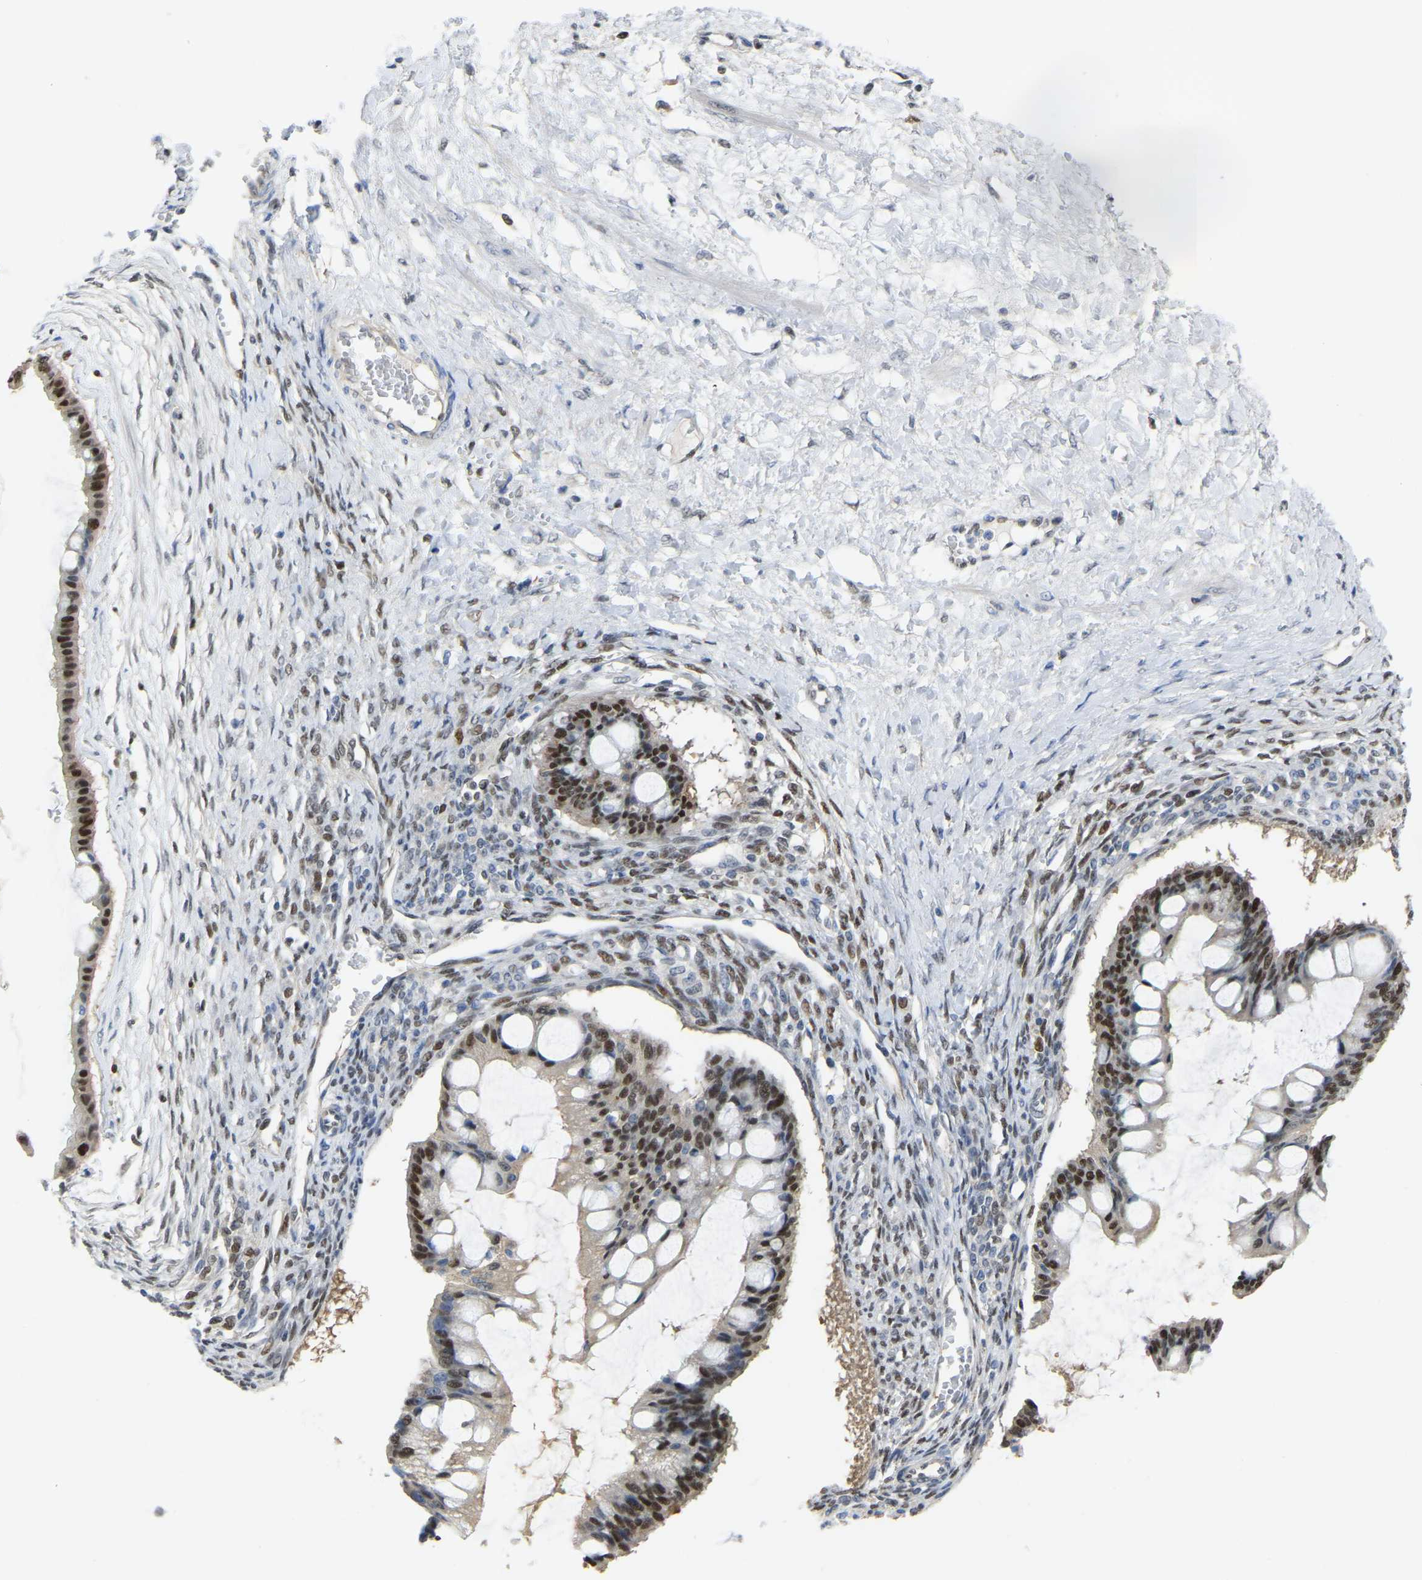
{"staining": {"intensity": "strong", "quantity": ">75%", "location": "nuclear"}, "tissue": "ovarian cancer", "cell_type": "Tumor cells", "image_type": "cancer", "snomed": [{"axis": "morphology", "description": "Cystadenocarcinoma, mucinous, NOS"}, {"axis": "topography", "description": "Ovary"}], "caption": "This histopathology image reveals IHC staining of human ovarian cancer, with high strong nuclear expression in approximately >75% of tumor cells.", "gene": "KLRG2", "patient": {"sex": "female", "age": 73}}